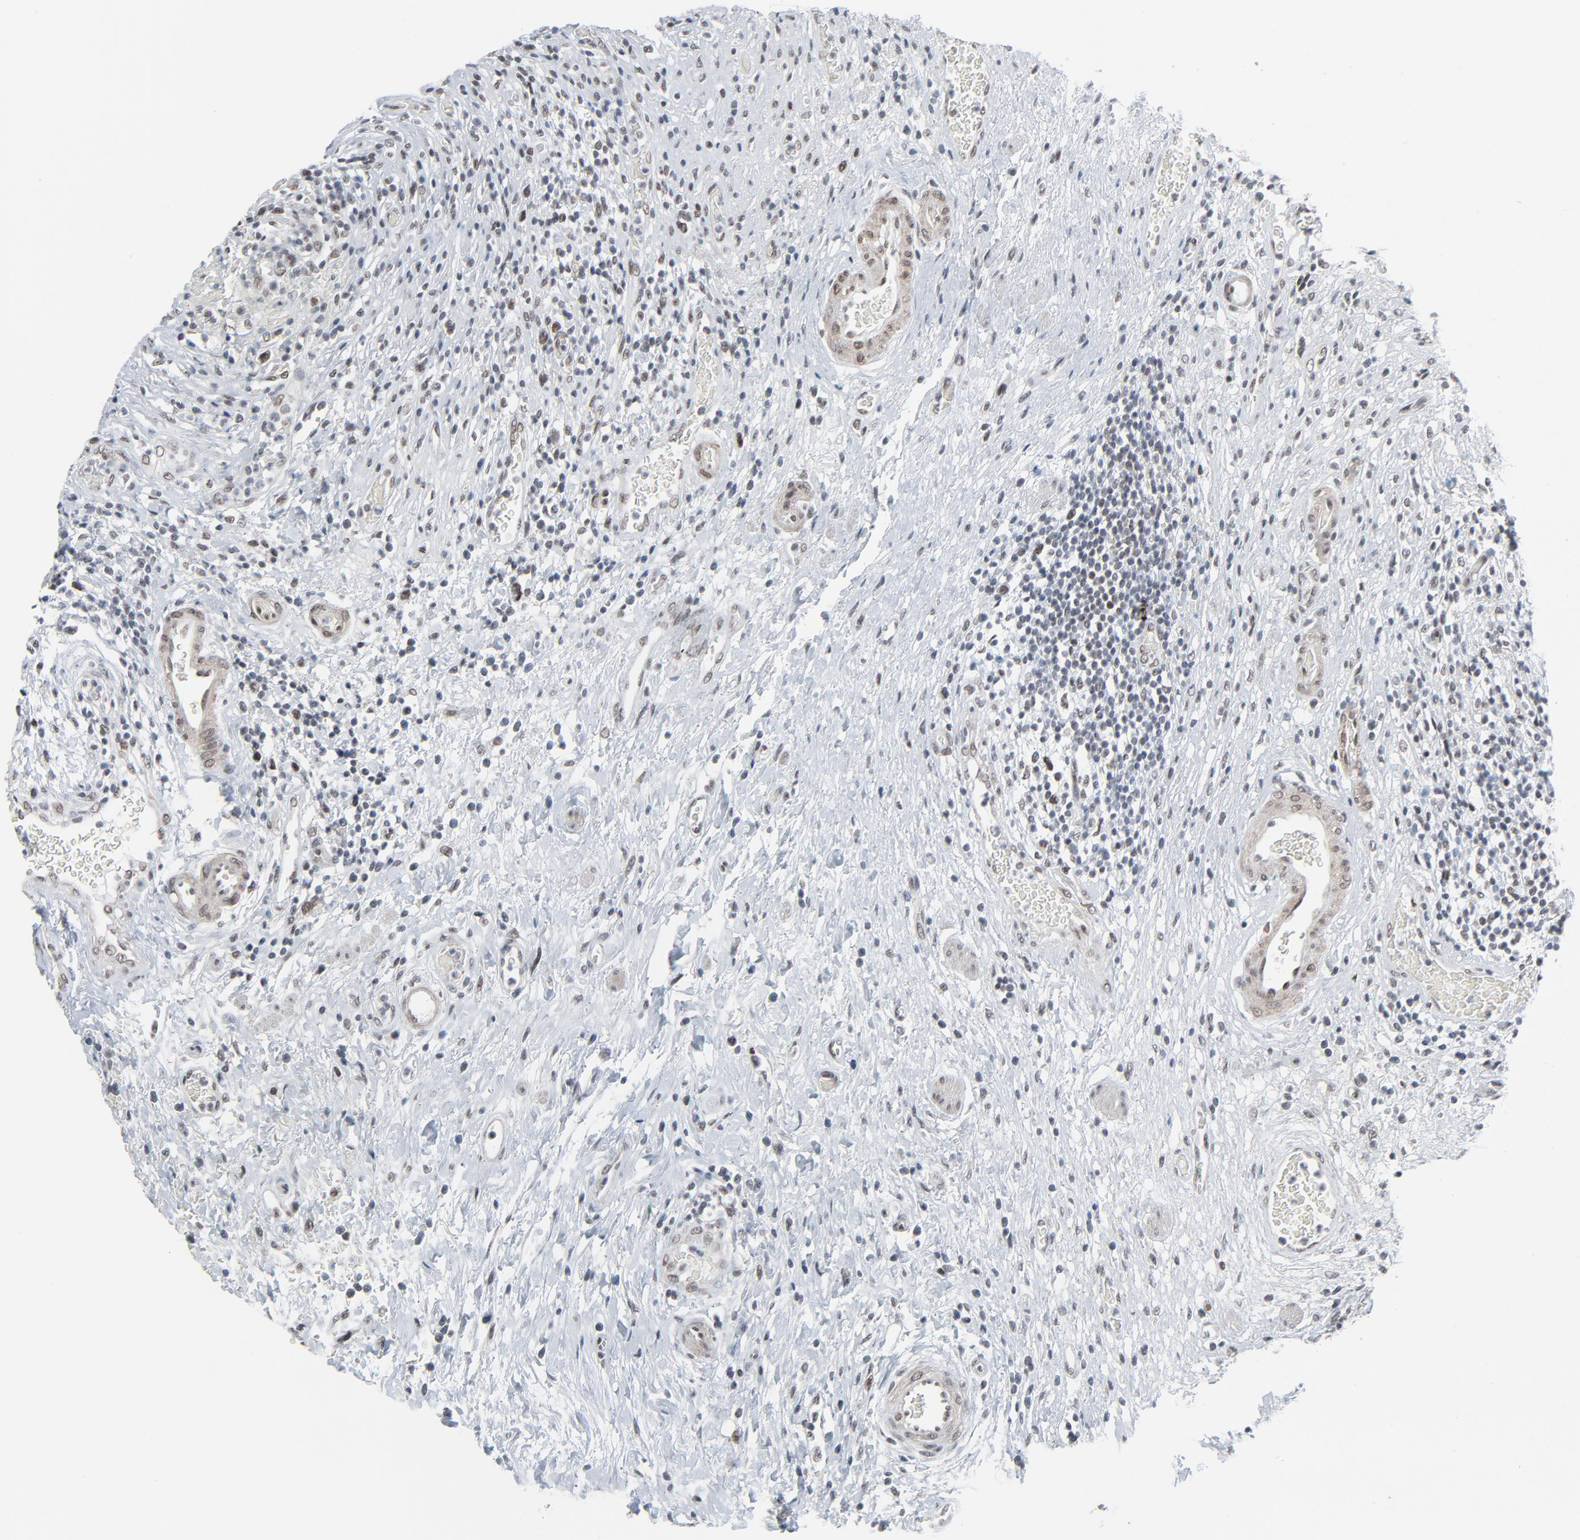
{"staining": {"intensity": "moderate", "quantity": ">75%", "location": "nuclear"}, "tissue": "urinary bladder", "cell_type": "Urothelial cells", "image_type": "normal", "snomed": [{"axis": "morphology", "description": "Normal tissue, NOS"}, {"axis": "morphology", "description": "Urothelial carcinoma, High grade"}, {"axis": "topography", "description": "Urinary bladder"}], "caption": "Protein expression analysis of benign human urinary bladder reveals moderate nuclear expression in about >75% of urothelial cells.", "gene": "FBXO28", "patient": {"sex": "male", "age": 51}}